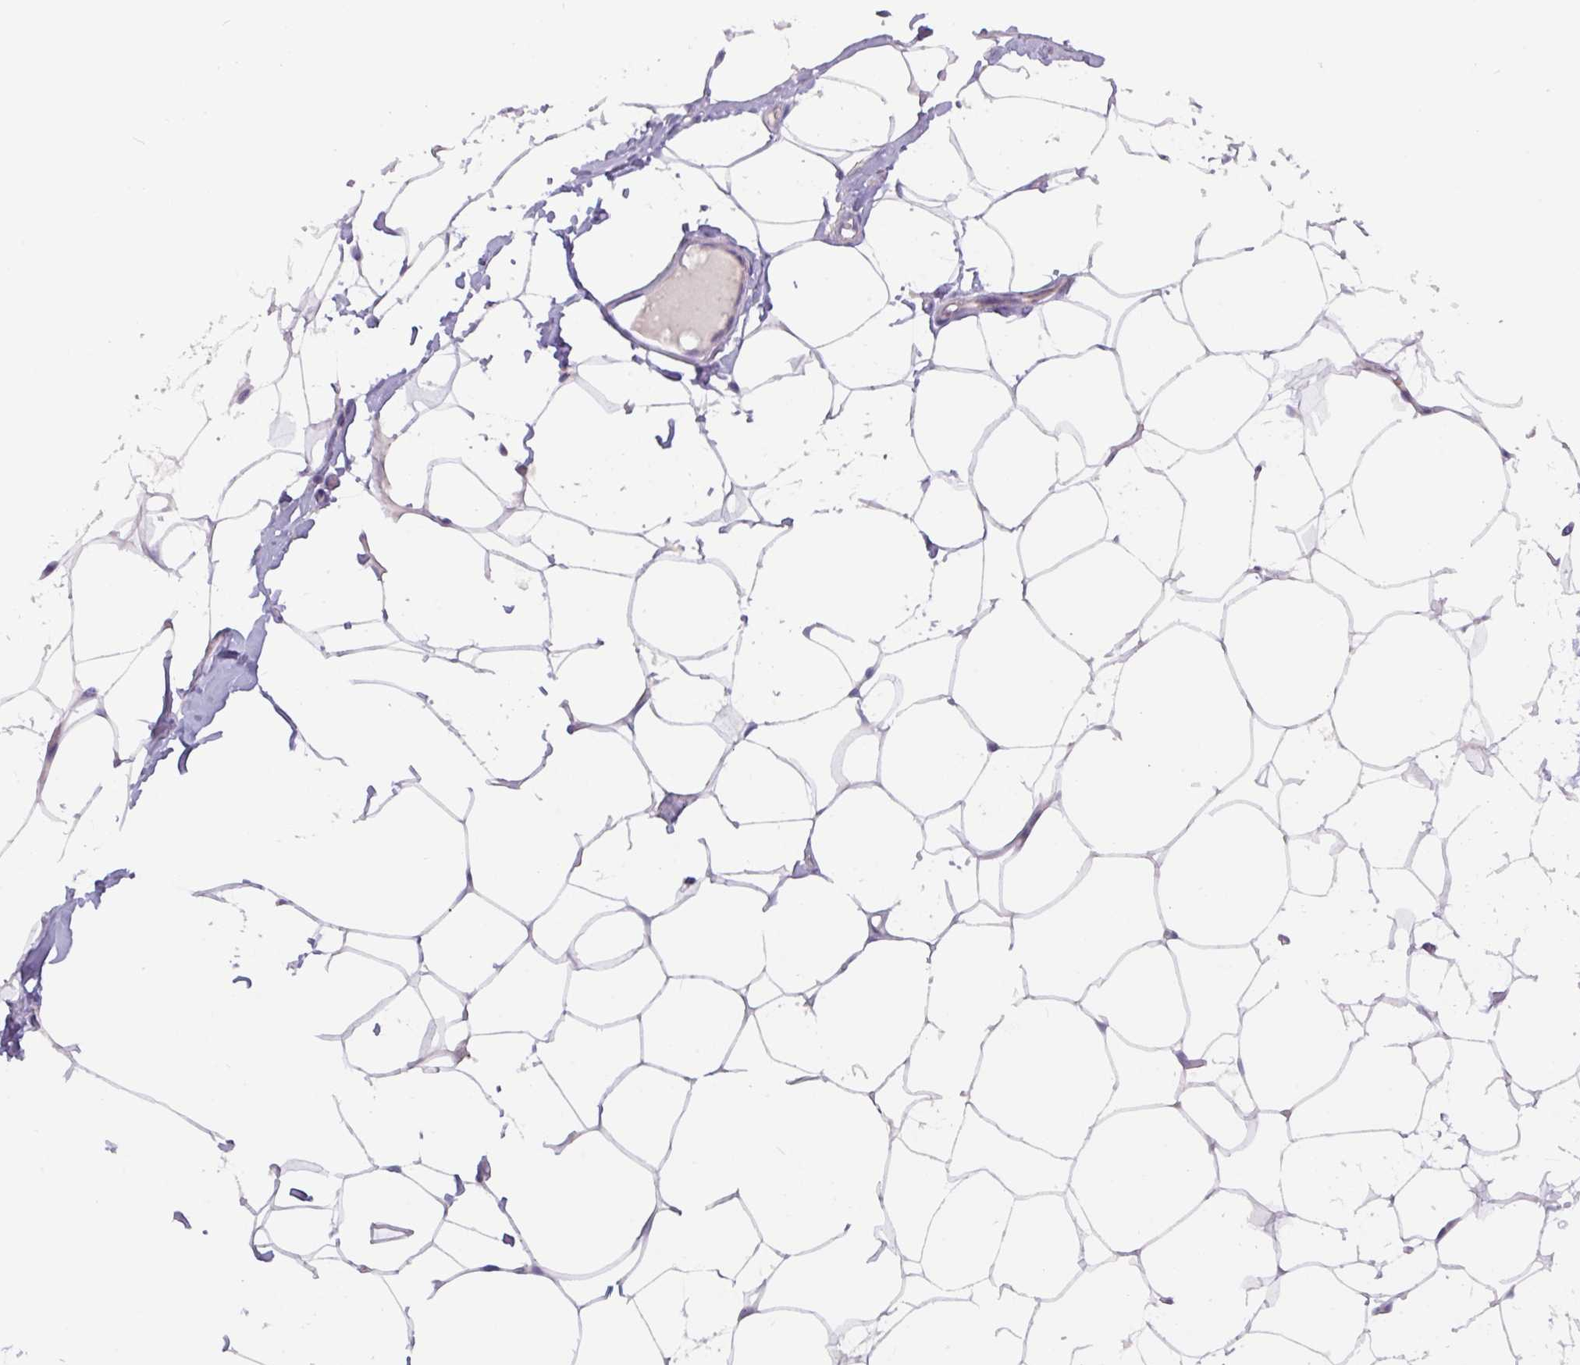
{"staining": {"intensity": "negative", "quantity": "none", "location": "none"}, "tissue": "breast", "cell_type": "Adipocytes", "image_type": "normal", "snomed": [{"axis": "morphology", "description": "Normal tissue, NOS"}, {"axis": "topography", "description": "Breast"}], "caption": "Immunohistochemistry (IHC) of benign human breast demonstrates no expression in adipocytes.", "gene": "ADGRE1", "patient": {"sex": "female", "age": 27}}